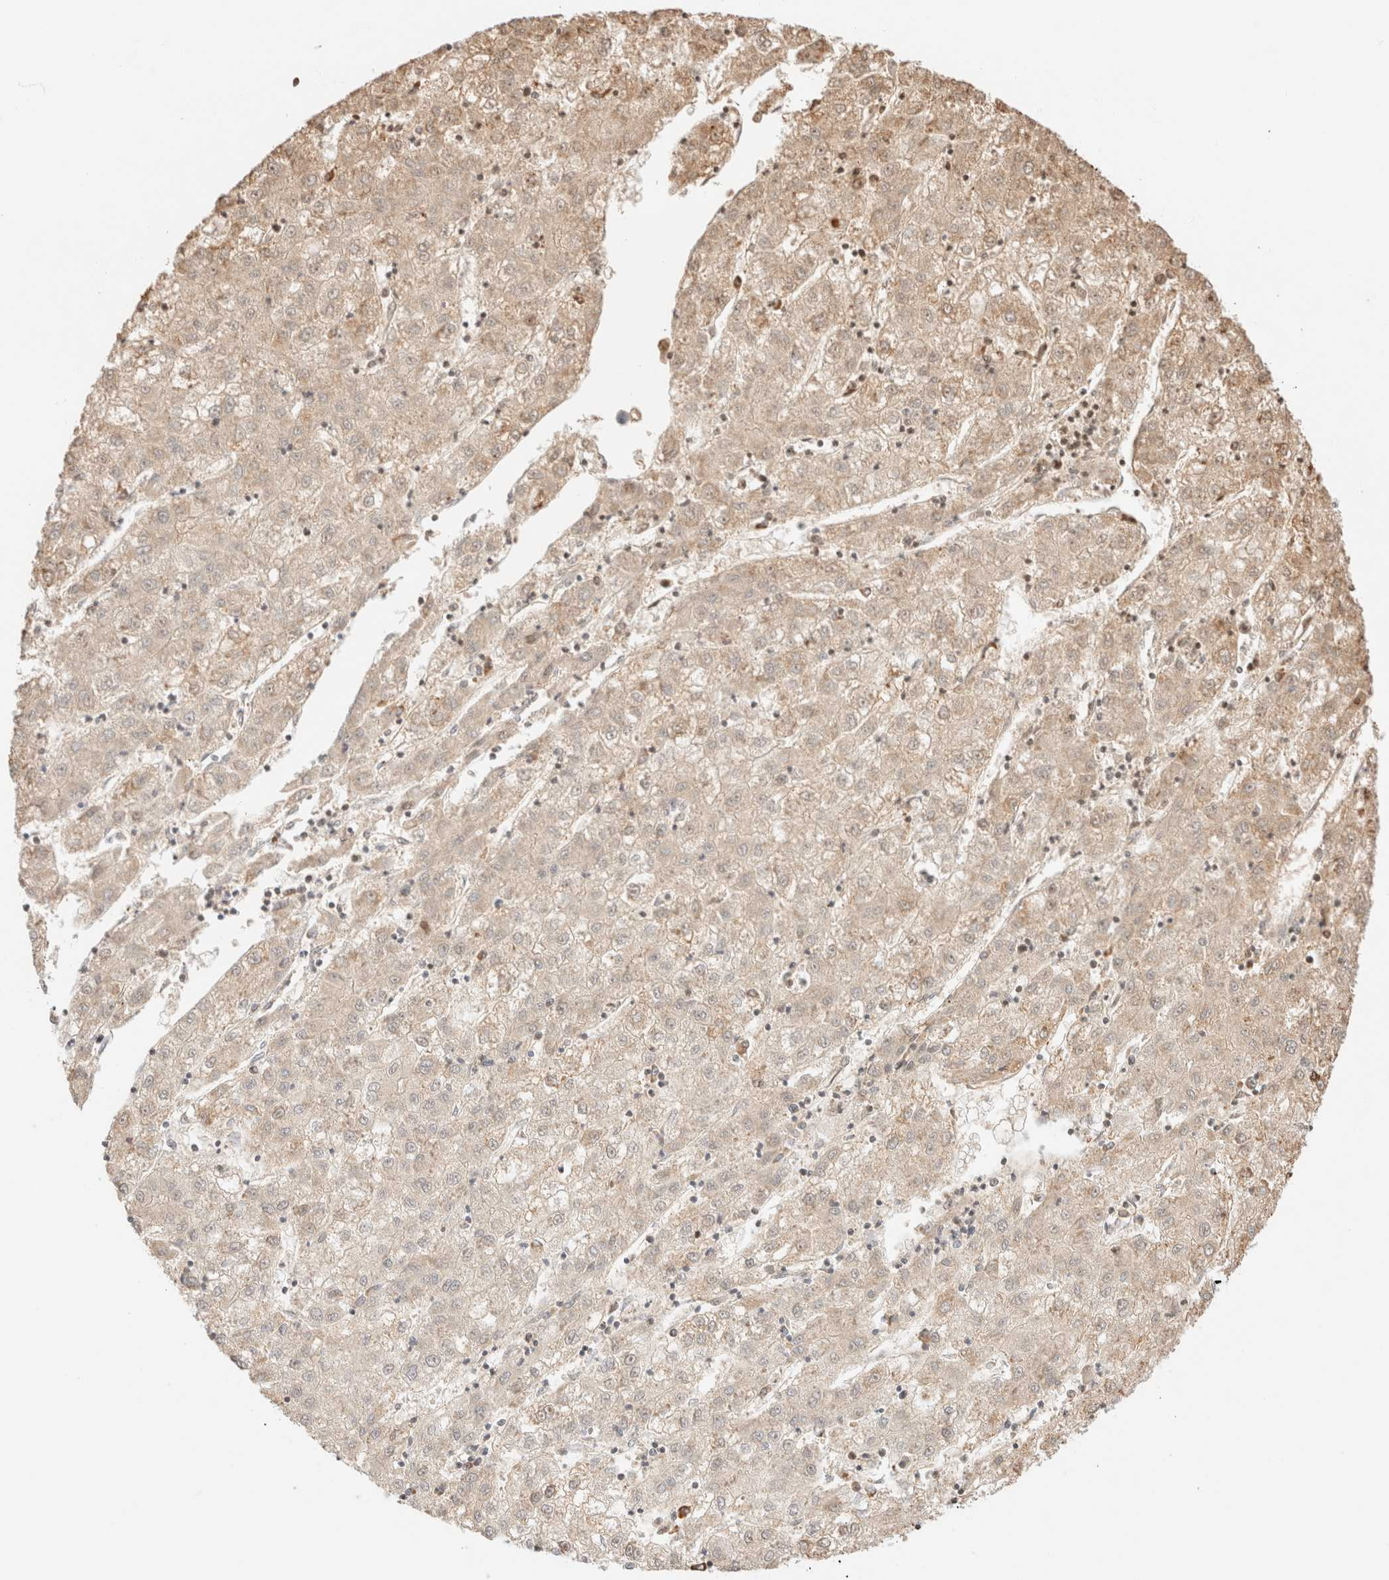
{"staining": {"intensity": "weak", "quantity": "25%-75%", "location": "cytoplasmic/membranous,nuclear"}, "tissue": "liver cancer", "cell_type": "Tumor cells", "image_type": "cancer", "snomed": [{"axis": "morphology", "description": "Carcinoma, Hepatocellular, NOS"}, {"axis": "topography", "description": "Liver"}], "caption": "High-power microscopy captured an immunohistochemistry (IHC) micrograph of liver cancer (hepatocellular carcinoma), revealing weak cytoplasmic/membranous and nuclear expression in approximately 25%-75% of tumor cells.", "gene": "SARM1", "patient": {"sex": "male", "age": 72}}